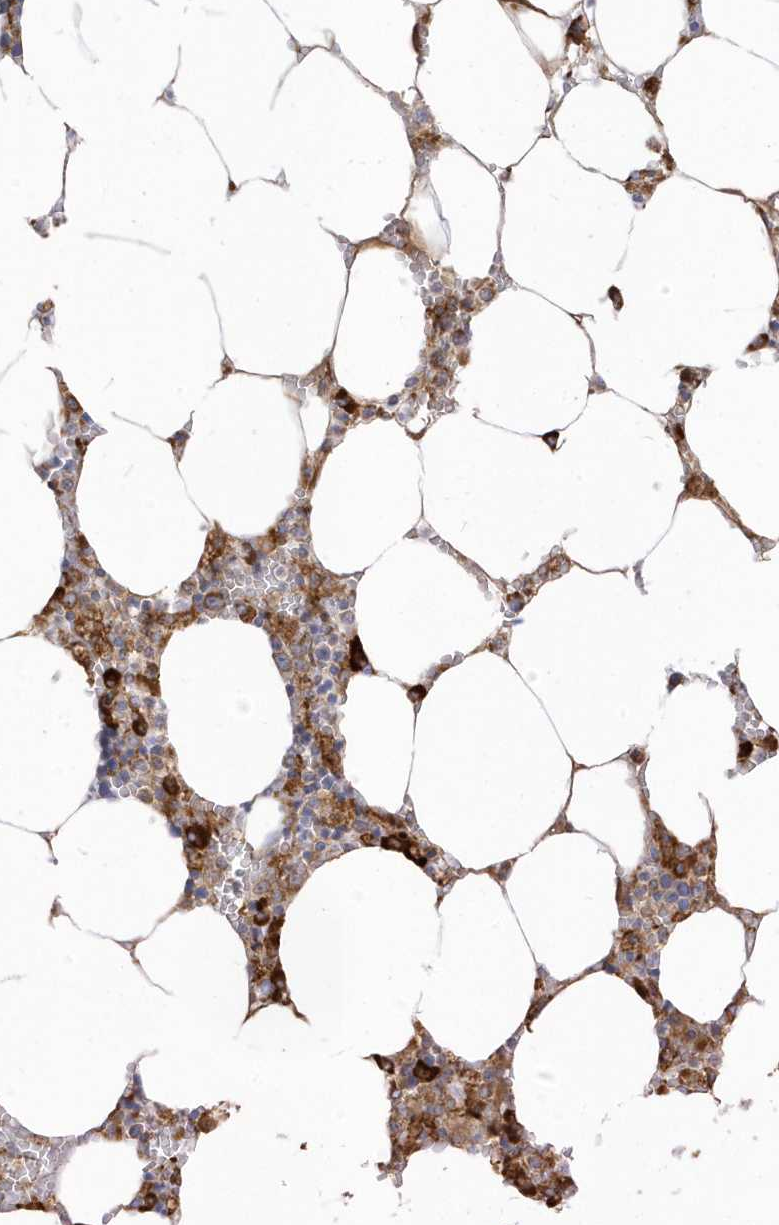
{"staining": {"intensity": "strong", "quantity": "25%-75%", "location": "cytoplasmic/membranous"}, "tissue": "bone marrow", "cell_type": "Hematopoietic cells", "image_type": "normal", "snomed": [{"axis": "morphology", "description": "Normal tissue, NOS"}, {"axis": "topography", "description": "Bone marrow"}], "caption": "Approximately 25%-75% of hematopoietic cells in benign bone marrow show strong cytoplasmic/membranous protein expression as visualized by brown immunohistochemical staining.", "gene": "PDIA6", "patient": {"sex": "male", "age": 70}}